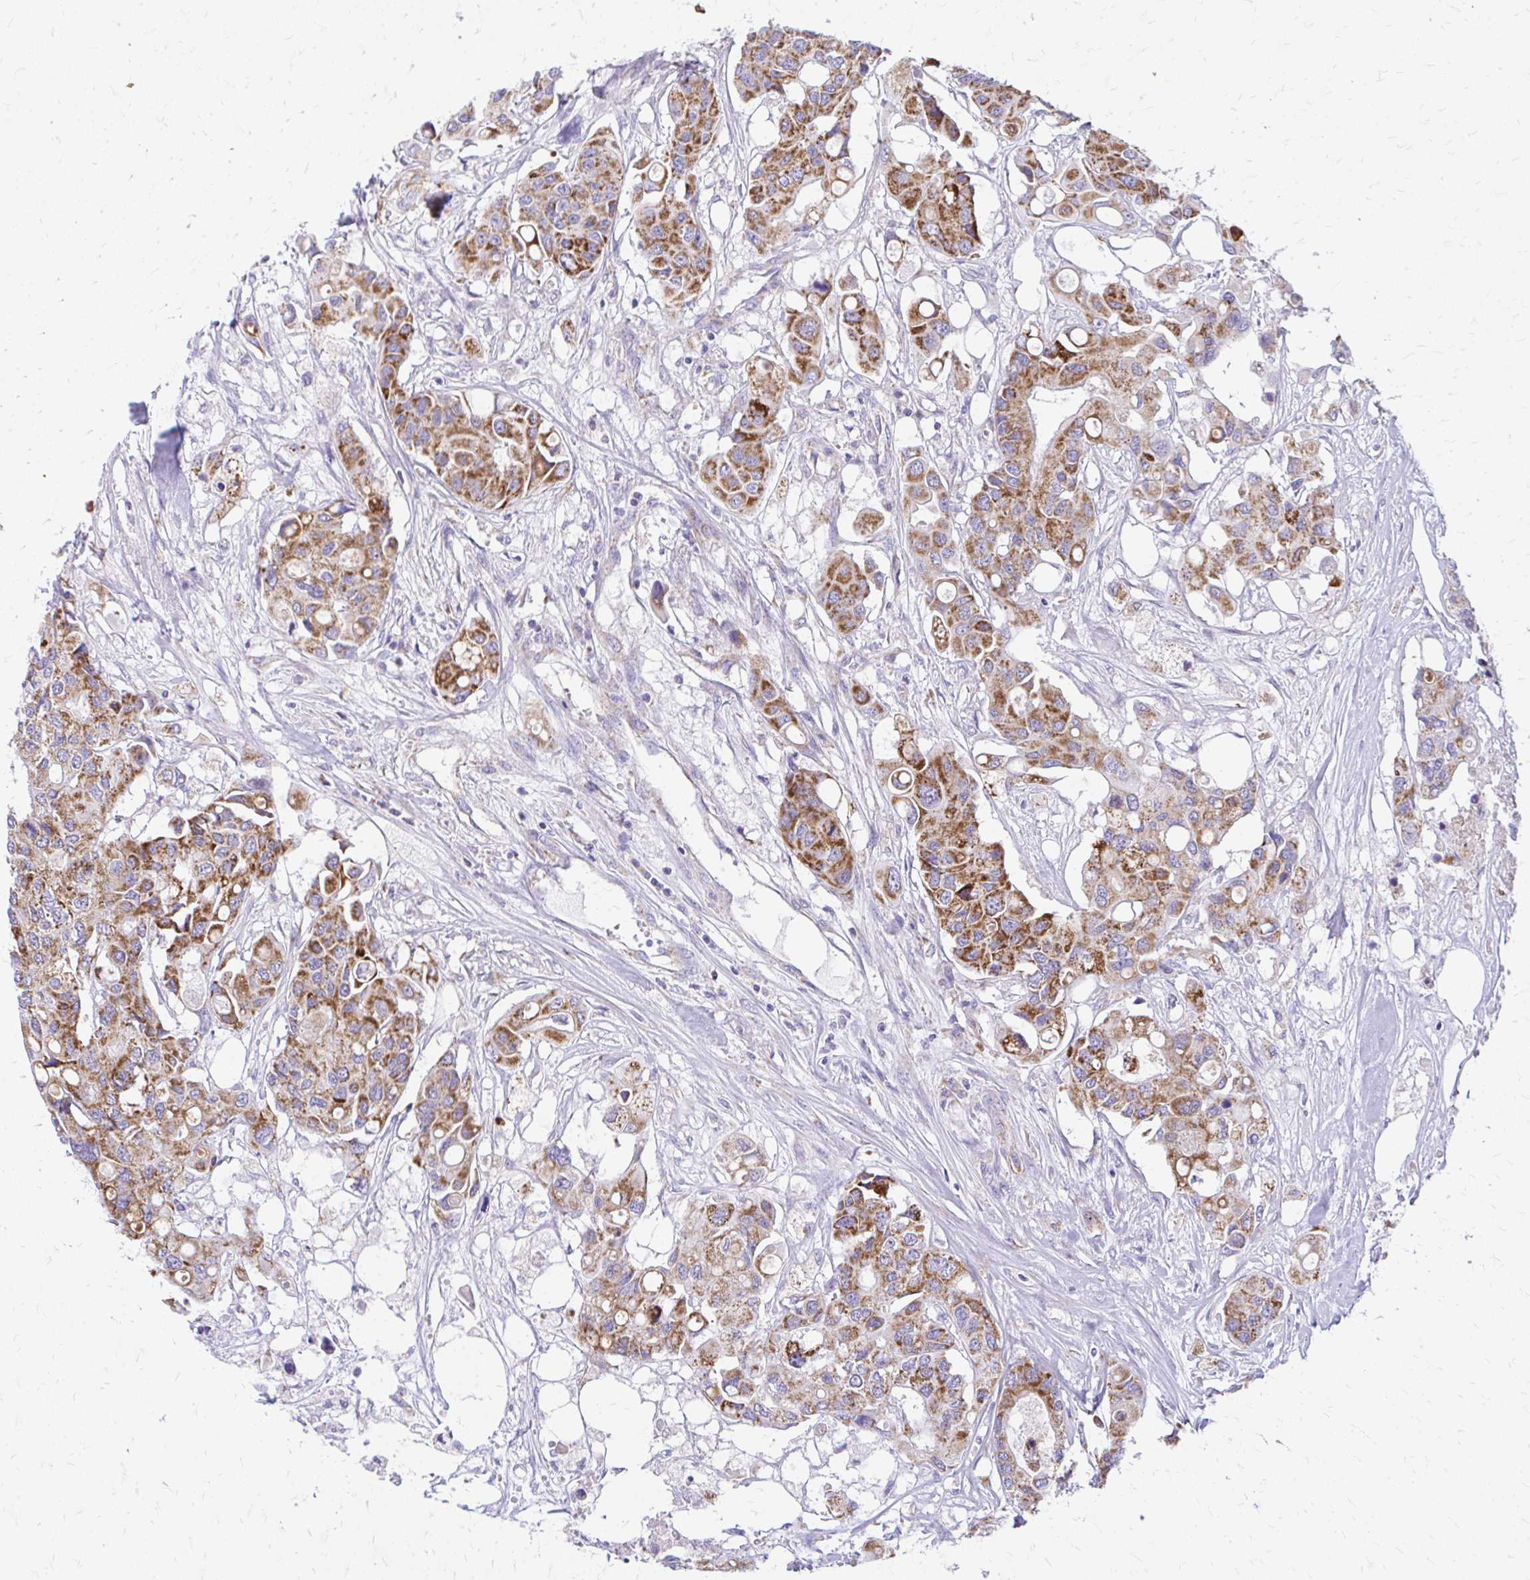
{"staining": {"intensity": "strong", "quantity": ">75%", "location": "cytoplasmic/membranous"}, "tissue": "colorectal cancer", "cell_type": "Tumor cells", "image_type": "cancer", "snomed": [{"axis": "morphology", "description": "Adenocarcinoma, NOS"}, {"axis": "topography", "description": "Colon"}], "caption": "Adenocarcinoma (colorectal) stained for a protein (brown) exhibits strong cytoplasmic/membranous positive staining in about >75% of tumor cells.", "gene": "MRPL19", "patient": {"sex": "male", "age": 77}}